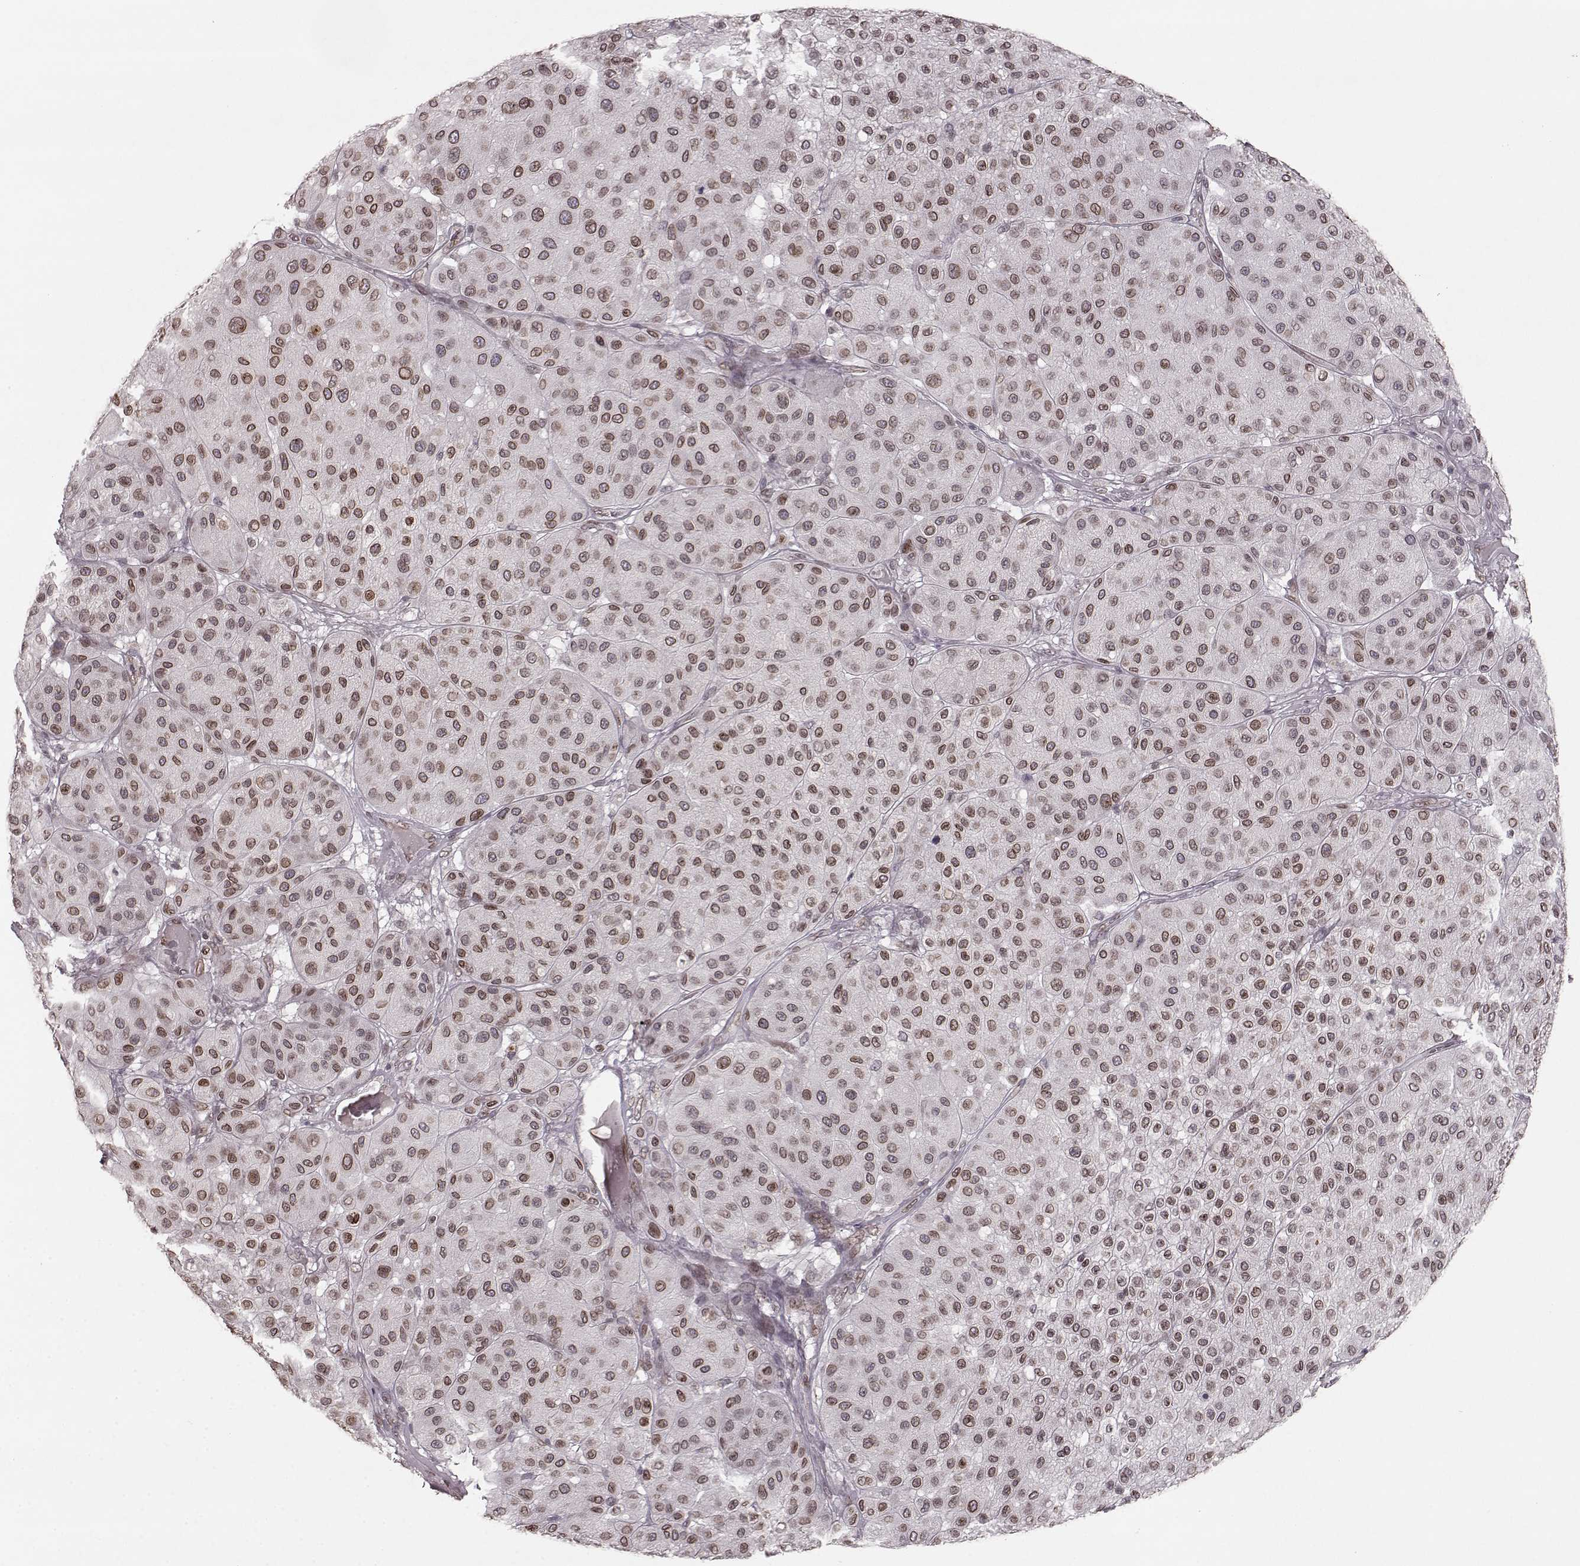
{"staining": {"intensity": "moderate", "quantity": ">75%", "location": "cytoplasmic/membranous,nuclear"}, "tissue": "melanoma", "cell_type": "Tumor cells", "image_type": "cancer", "snomed": [{"axis": "morphology", "description": "Malignant melanoma, Metastatic site"}, {"axis": "topography", "description": "Smooth muscle"}], "caption": "This image demonstrates melanoma stained with immunohistochemistry (IHC) to label a protein in brown. The cytoplasmic/membranous and nuclear of tumor cells show moderate positivity for the protein. Nuclei are counter-stained blue.", "gene": "DCAF12", "patient": {"sex": "male", "age": 41}}